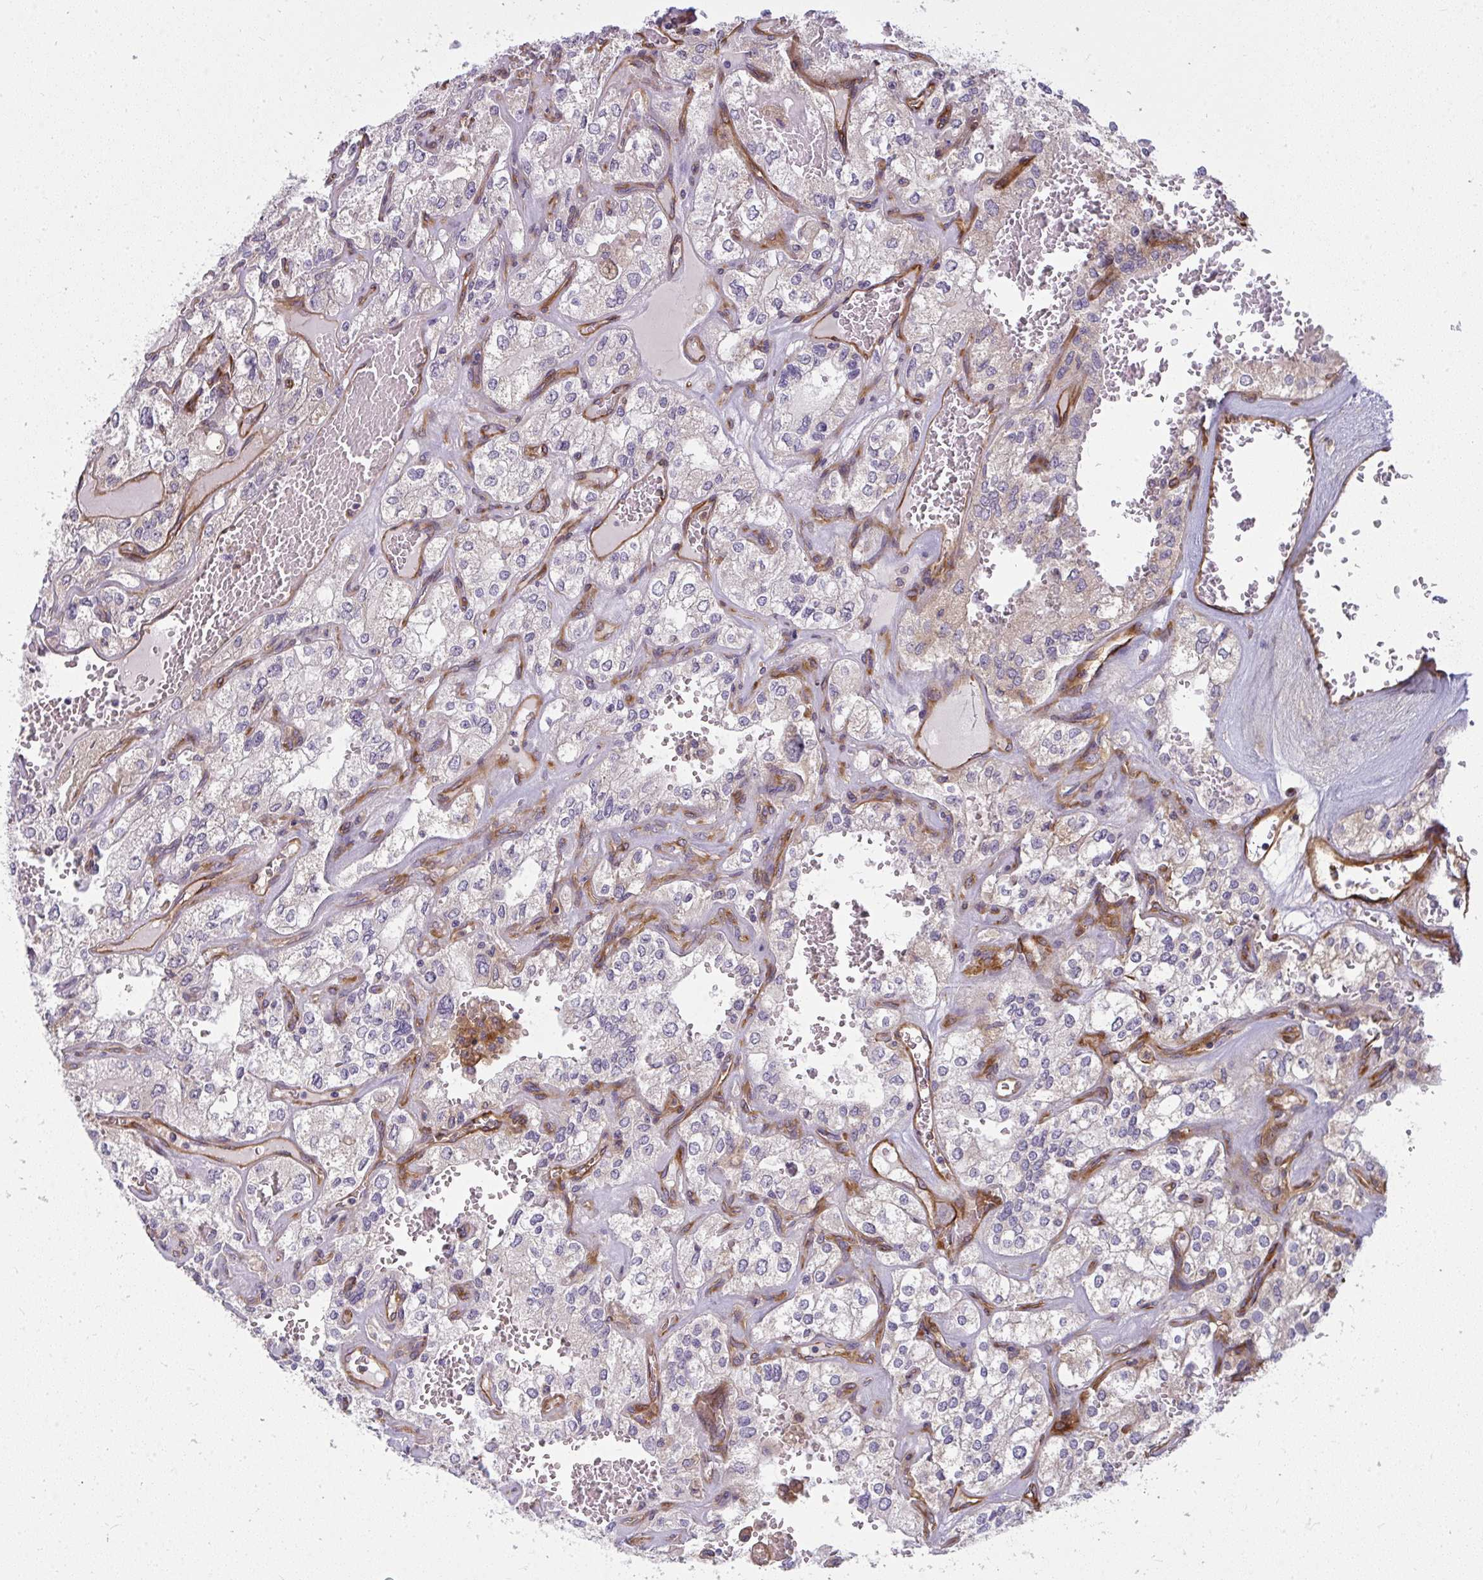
{"staining": {"intensity": "negative", "quantity": "none", "location": "none"}, "tissue": "renal cancer", "cell_type": "Tumor cells", "image_type": "cancer", "snomed": [{"axis": "morphology", "description": "Adenocarcinoma, NOS"}, {"axis": "topography", "description": "Kidney"}], "caption": "Renal cancer (adenocarcinoma) was stained to show a protein in brown. There is no significant positivity in tumor cells.", "gene": "IFIT3", "patient": {"sex": "female", "age": 70}}